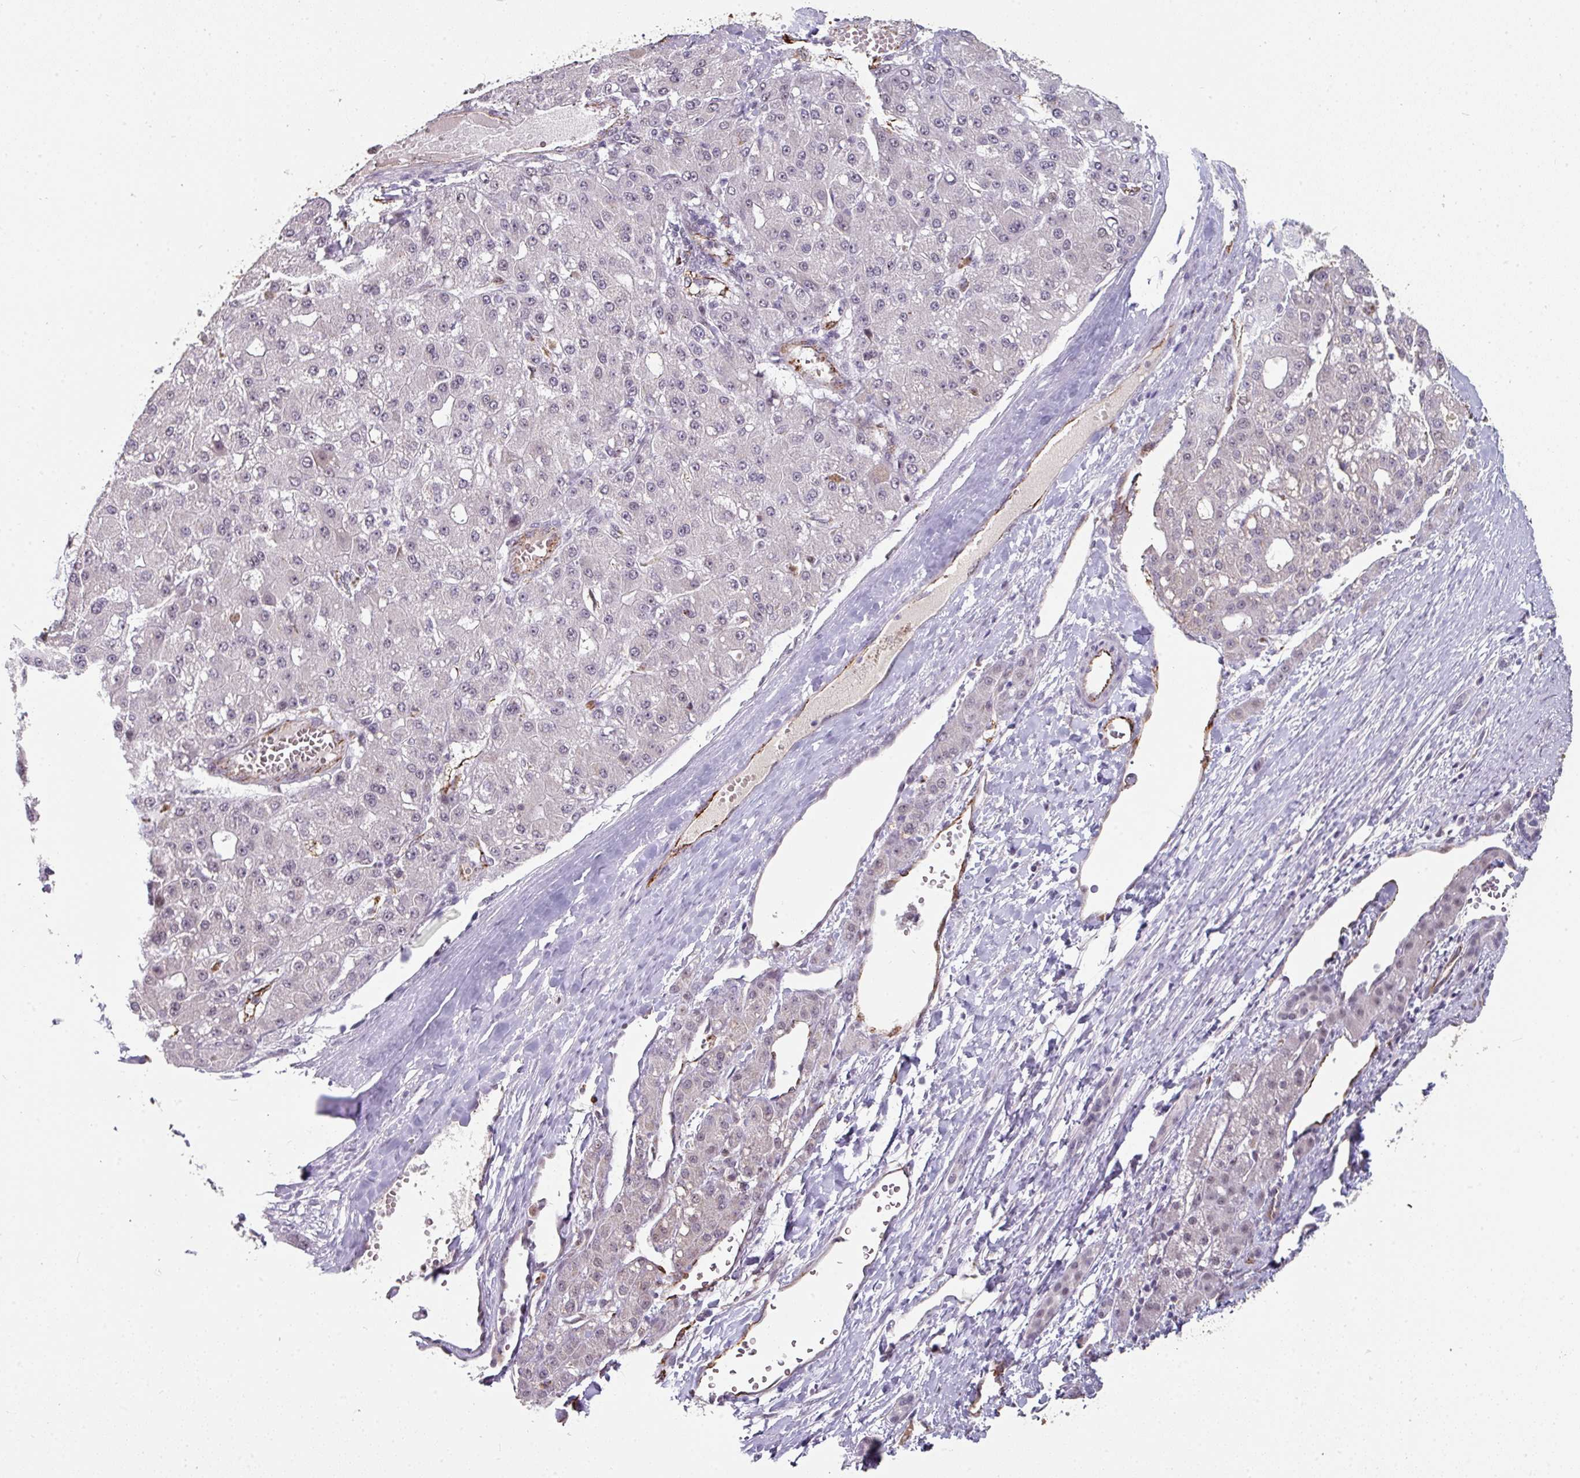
{"staining": {"intensity": "weak", "quantity": "<25%", "location": "nuclear"}, "tissue": "liver cancer", "cell_type": "Tumor cells", "image_type": "cancer", "snomed": [{"axis": "morphology", "description": "Carcinoma, Hepatocellular, NOS"}, {"axis": "topography", "description": "Liver"}], "caption": "Immunohistochemistry of liver cancer (hepatocellular carcinoma) demonstrates no positivity in tumor cells. (IHC, brightfield microscopy, high magnification).", "gene": "SIDT2", "patient": {"sex": "male", "age": 67}}